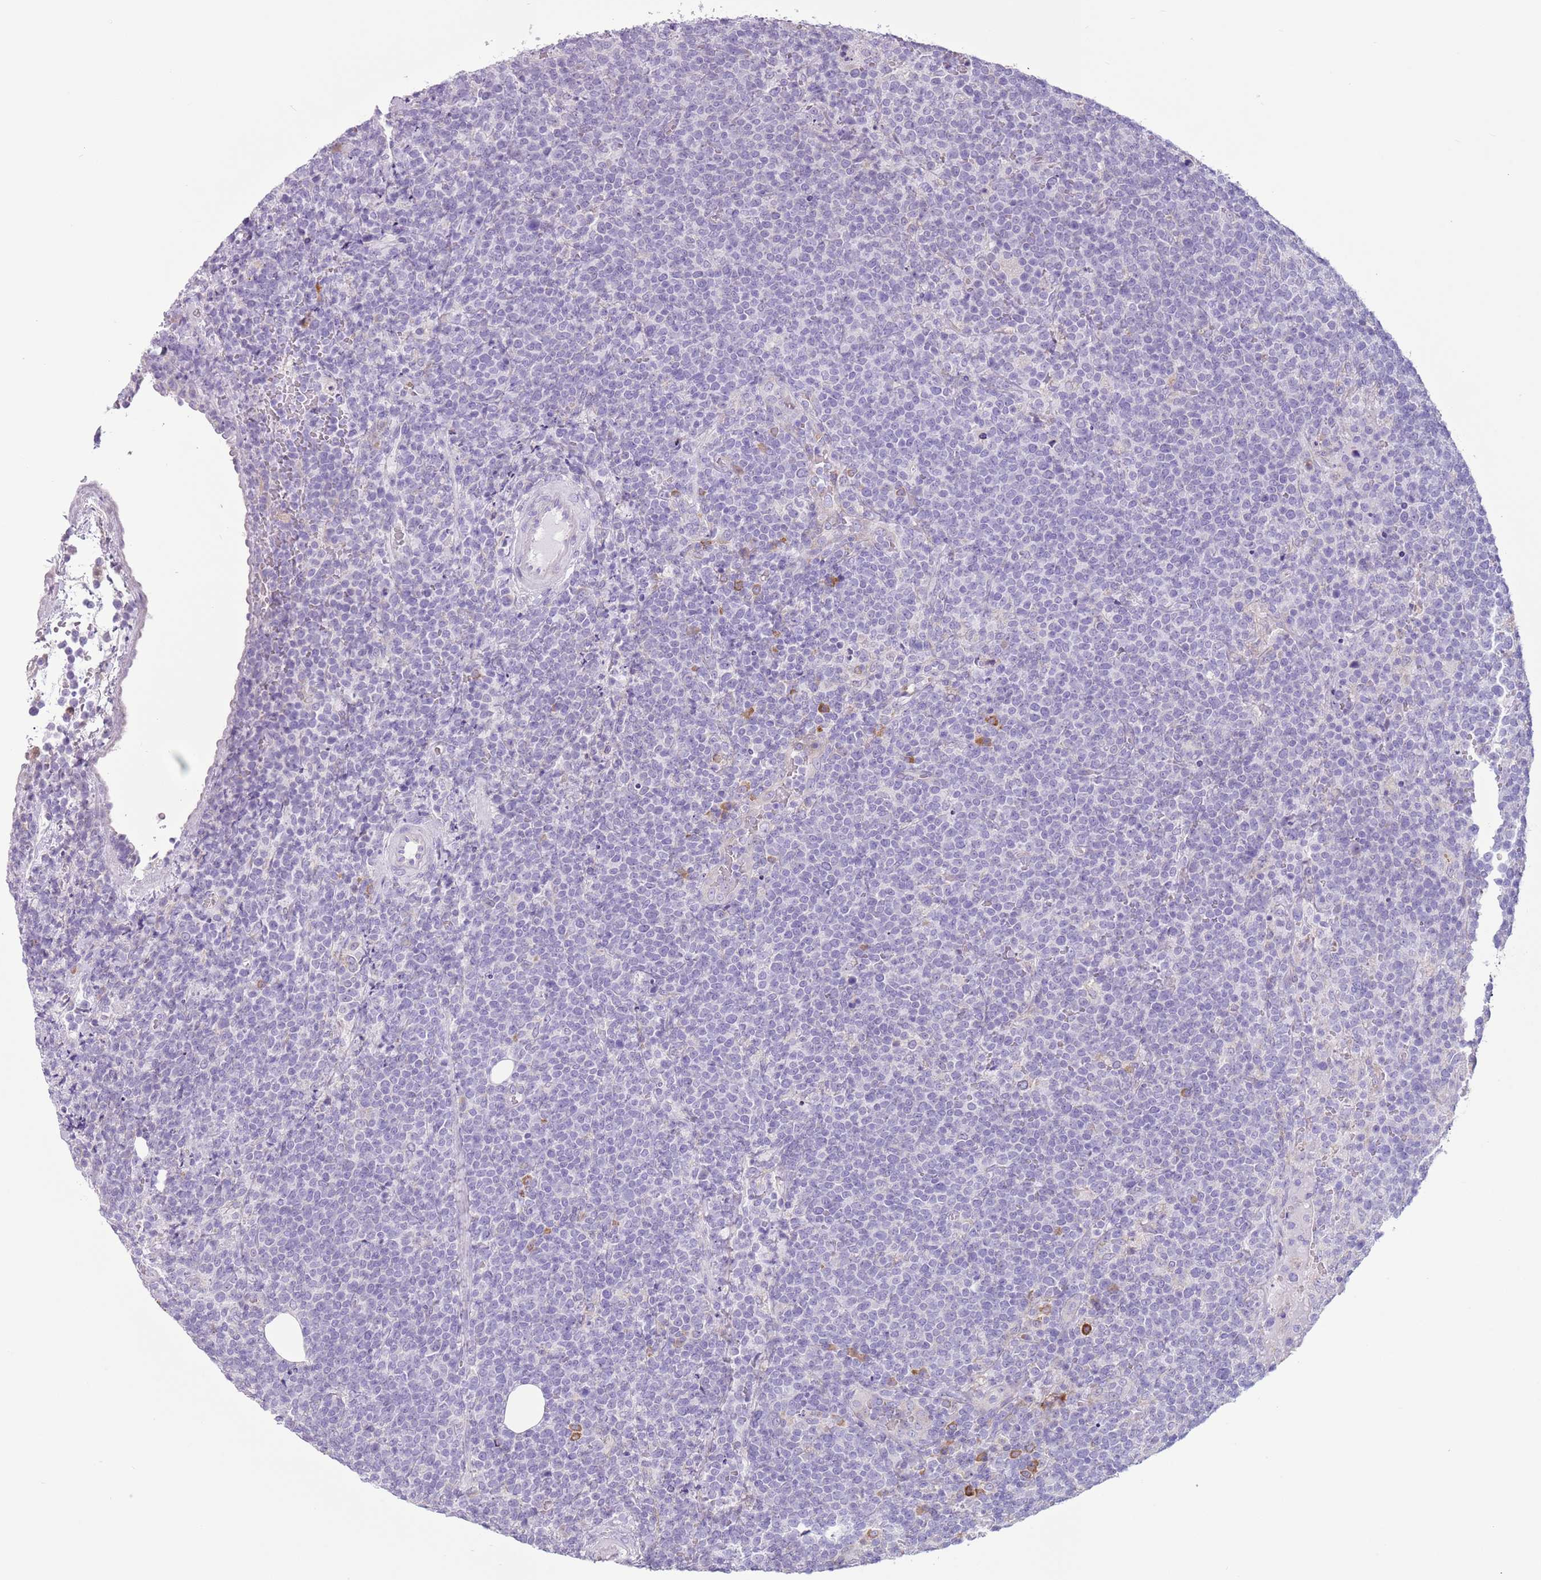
{"staining": {"intensity": "negative", "quantity": "none", "location": "none"}, "tissue": "lymphoma", "cell_type": "Tumor cells", "image_type": "cancer", "snomed": [{"axis": "morphology", "description": "Malignant lymphoma, non-Hodgkin's type, High grade"}, {"axis": "topography", "description": "Lymph node"}], "caption": "A high-resolution histopathology image shows immunohistochemistry staining of malignant lymphoma, non-Hodgkin's type (high-grade), which displays no significant staining in tumor cells.", "gene": "HYOU1", "patient": {"sex": "male", "age": 61}}